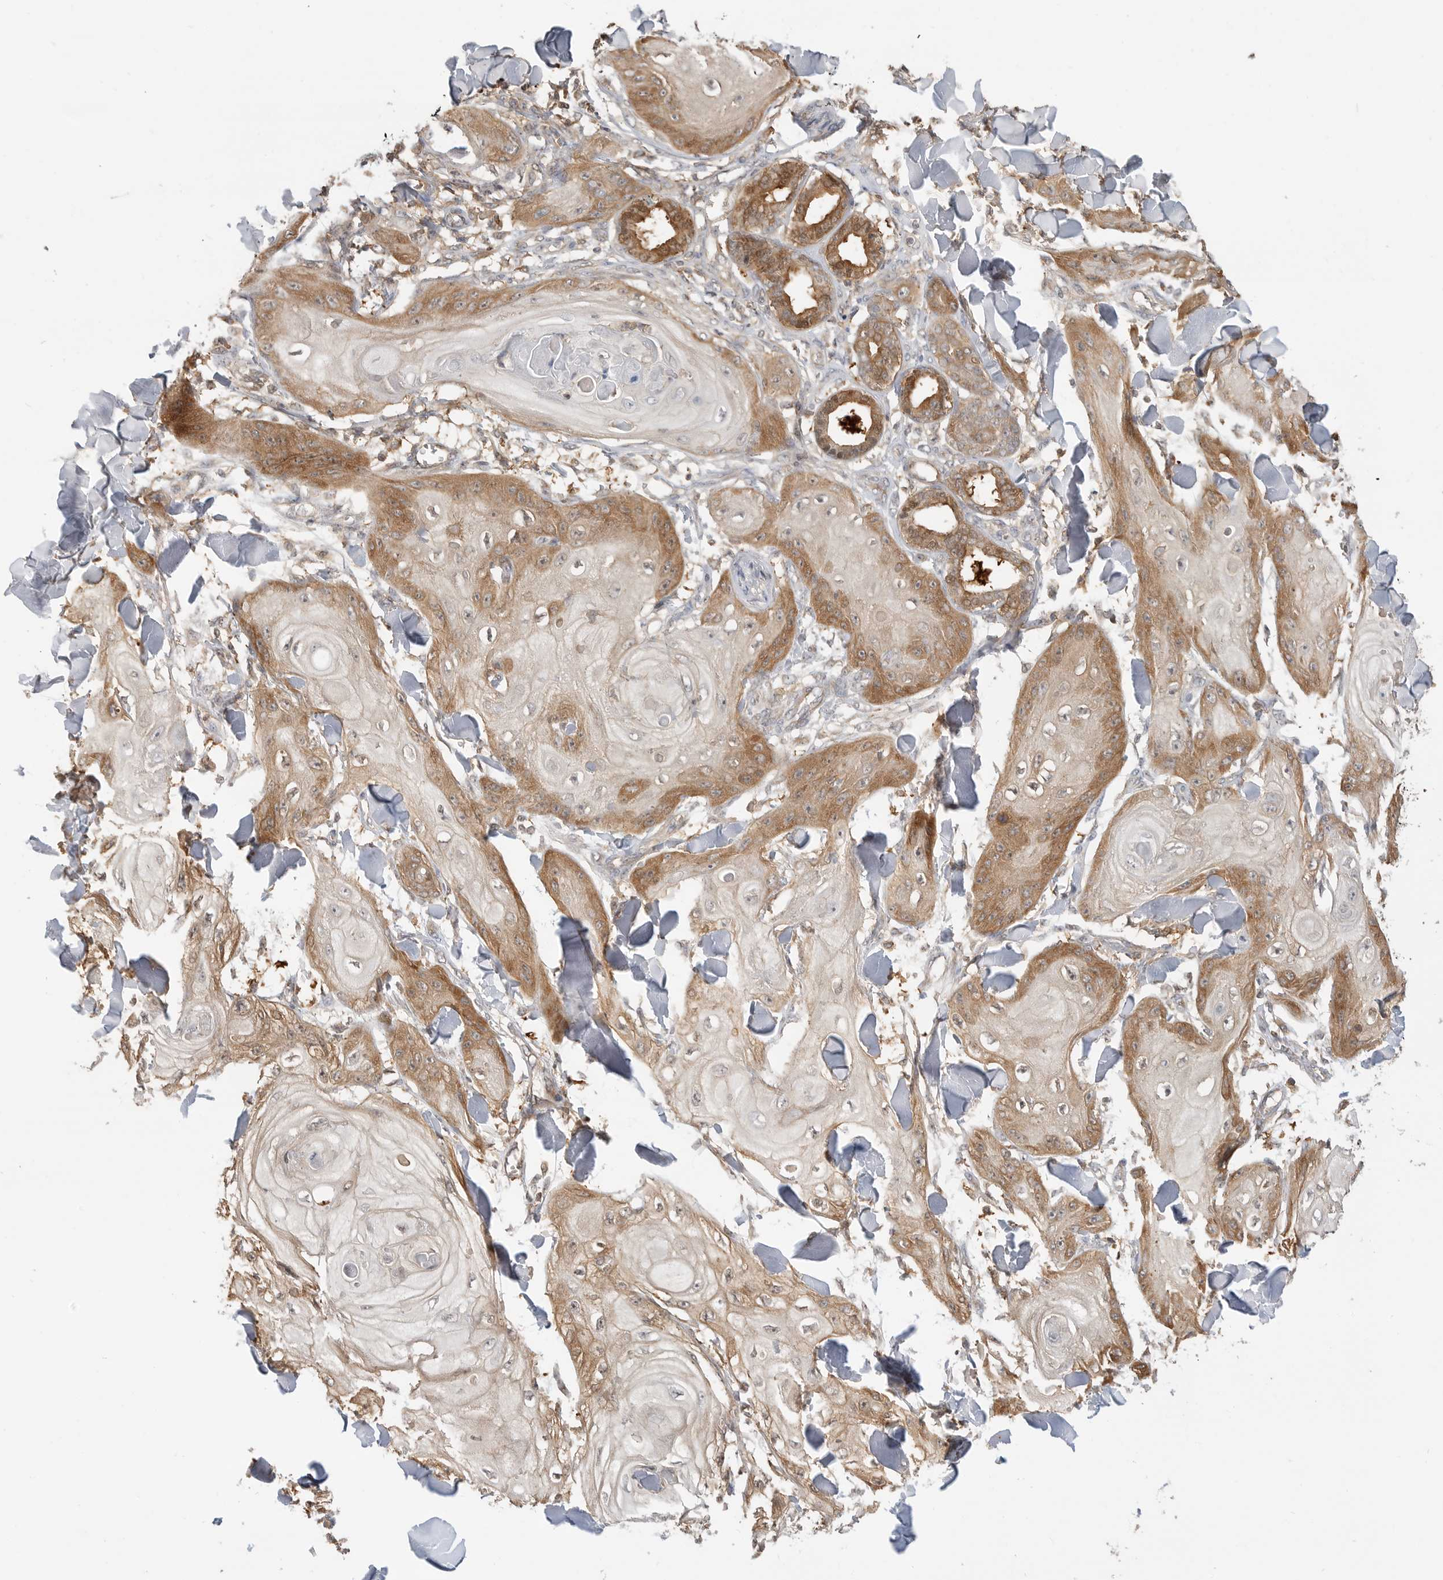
{"staining": {"intensity": "moderate", "quantity": "25%-75%", "location": "cytoplasmic/membranous"}, "tissue": "skin cancer", "cell_type": "Tumor cells", "image_type": "cancer", "snomed": [{"axis": "morphology", "description": "Squamous cell carcinoma, NOS"}, {"axis": "topography", "description": "Skin"}], "caption": "A brown stain highlights moderate cytoplasmic/membranous expression of a protein in human squamous cell carcinoma (skin) tumor cells.", "gene": "CLDN12", "patient": {"sex": "male", "age": 74}}